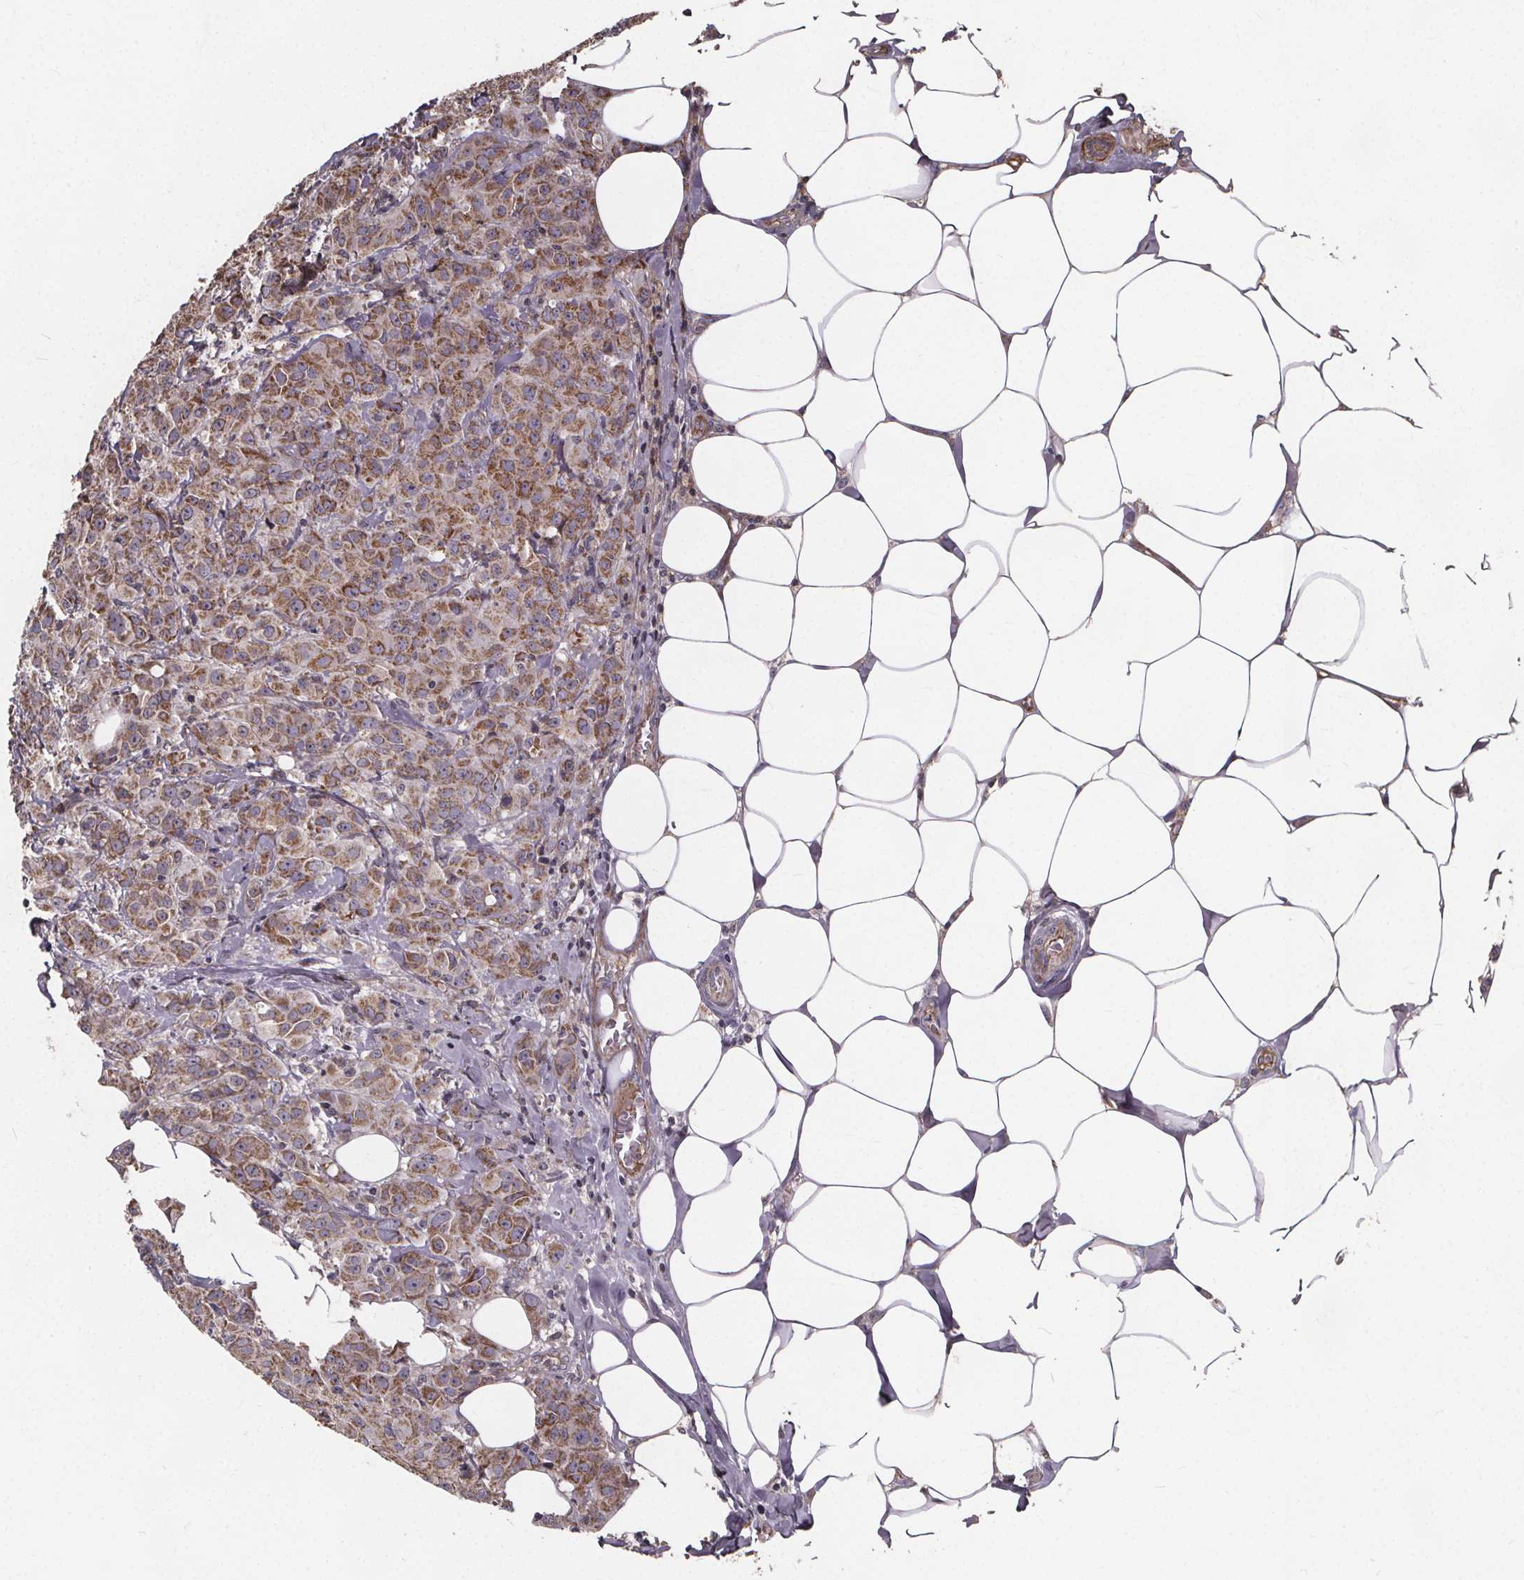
{"staining": {"intensity": "moderate", "quantity": ">75%", "location": "cytoplasmic/membranous"}, "tissue": "breast cancer", "cell_type": "Tumor cells", "image_type": "cancer", "snomed": [{"axis": "morphology", "description": "Normal tissue, NOS"}, {"axis": "morphology", "description": "Duct carcinoma"}, {"axis": "topography", "description": "Breast"}], "caption": "Tumor cells reveal medium levels of moderate cytoplasmic/membranous expression in about >75% of cells in human breast cancer. The staining was performed using DAB (3,3'-diaminobenzidine), with brown indicating positive protein expression. Nuclei are stained blue with hematoxylin.", "gene": "YME1L1", "patient": {"sex": "female", "age": 43}}